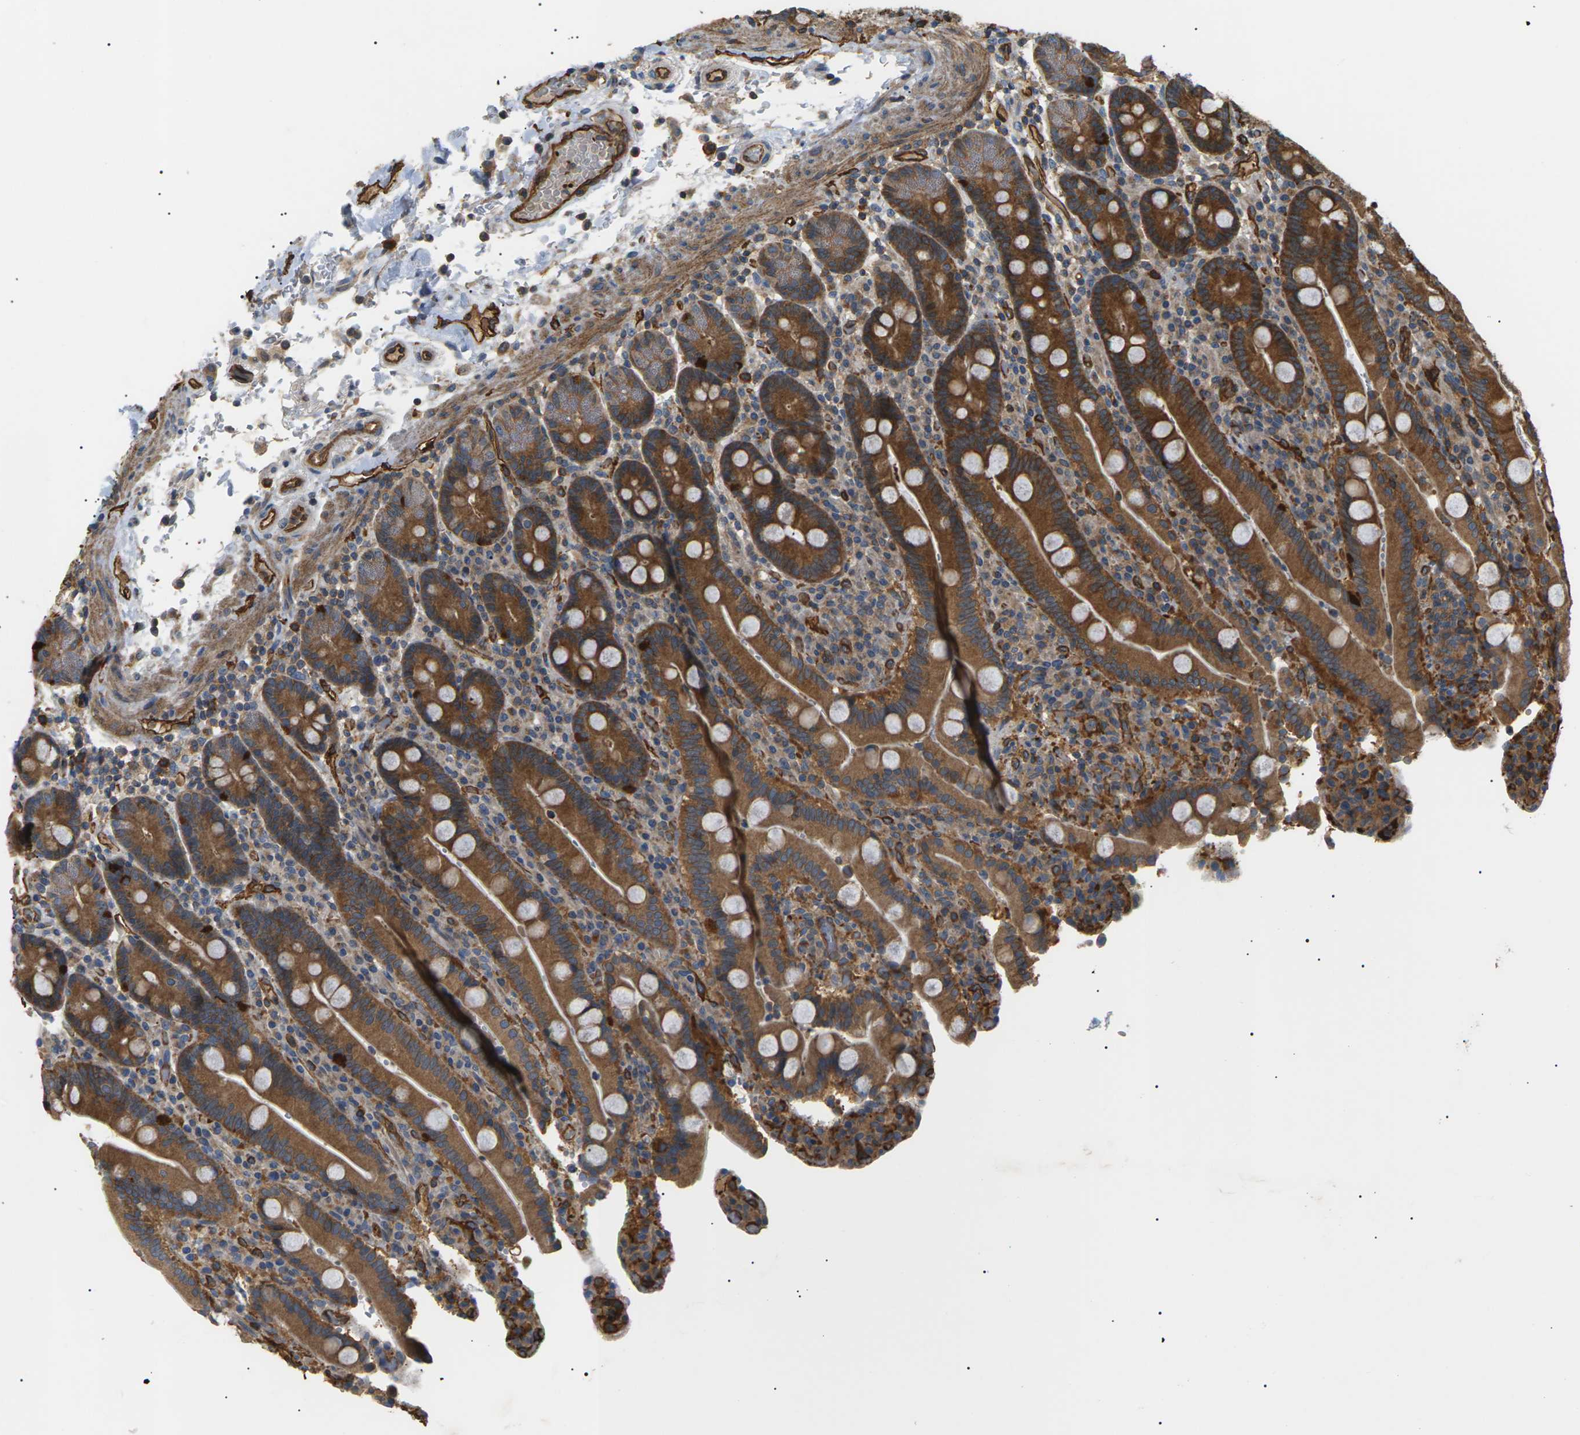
{"staining": {"intensity": "moderate", "quantity": ">75%", "location": "cytoplasmic/membranous"}, "tissue": "duodenum", "cell_type": "Glandular cells", "image_type": "normal", "snomed": [{"axis": "morphology", "description": "Normal tissue, NOS"}, {"axis": "topography", "description": "Small intestine, NOS"}], "caption": "Duodenum stained with immunohistochemistry (IHC) displays moderate cytoplasmic/membranous positivity in approximately >75% of glandular cells. (DAB = brown stain, brightfield microscopy at high magnification).", "gene": "TMTC4", "patient": {"sex": "female", "age": 71}}